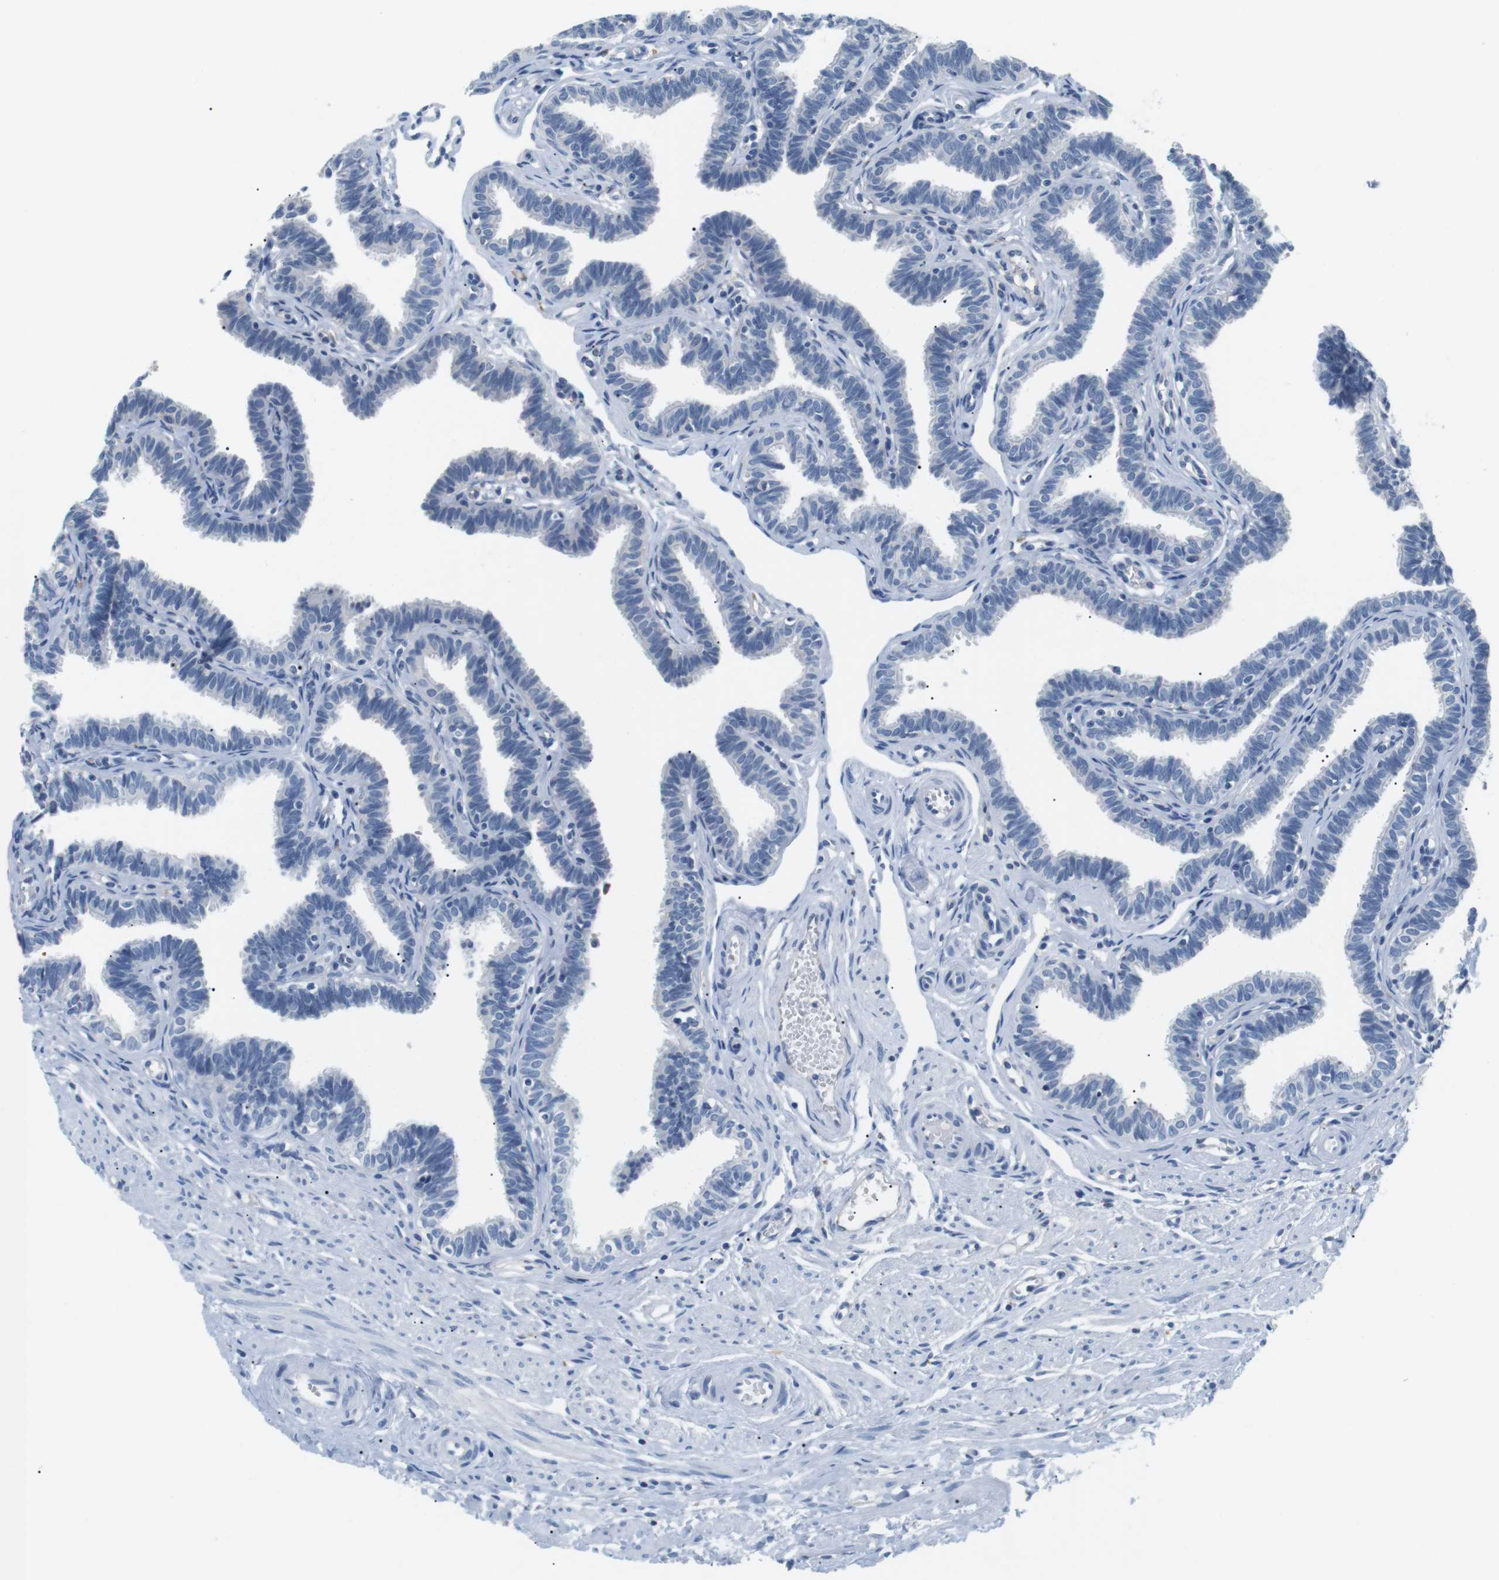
{"staining": {"intensity": "negative", "quantity": "none", "location": "none"}, "tissue": "fallopian tube", "cell_type": "Glandular cells", "image_type": "normal", "snomed": [{"axis": "morphology", "description": "Normal tissue, NOS"}, {"axis": "topography", "description": "Fallopian tube"}, {"axis": "topography", "description": "Ovary"}], "caption": "Immunohistochemistry (IHC) image of benign human fallopian tube stained for a protein (brown), which shows no positivity in glandular cells.", "gene": "FCGRT", "patient": {"sex": "female", "age": 23}}